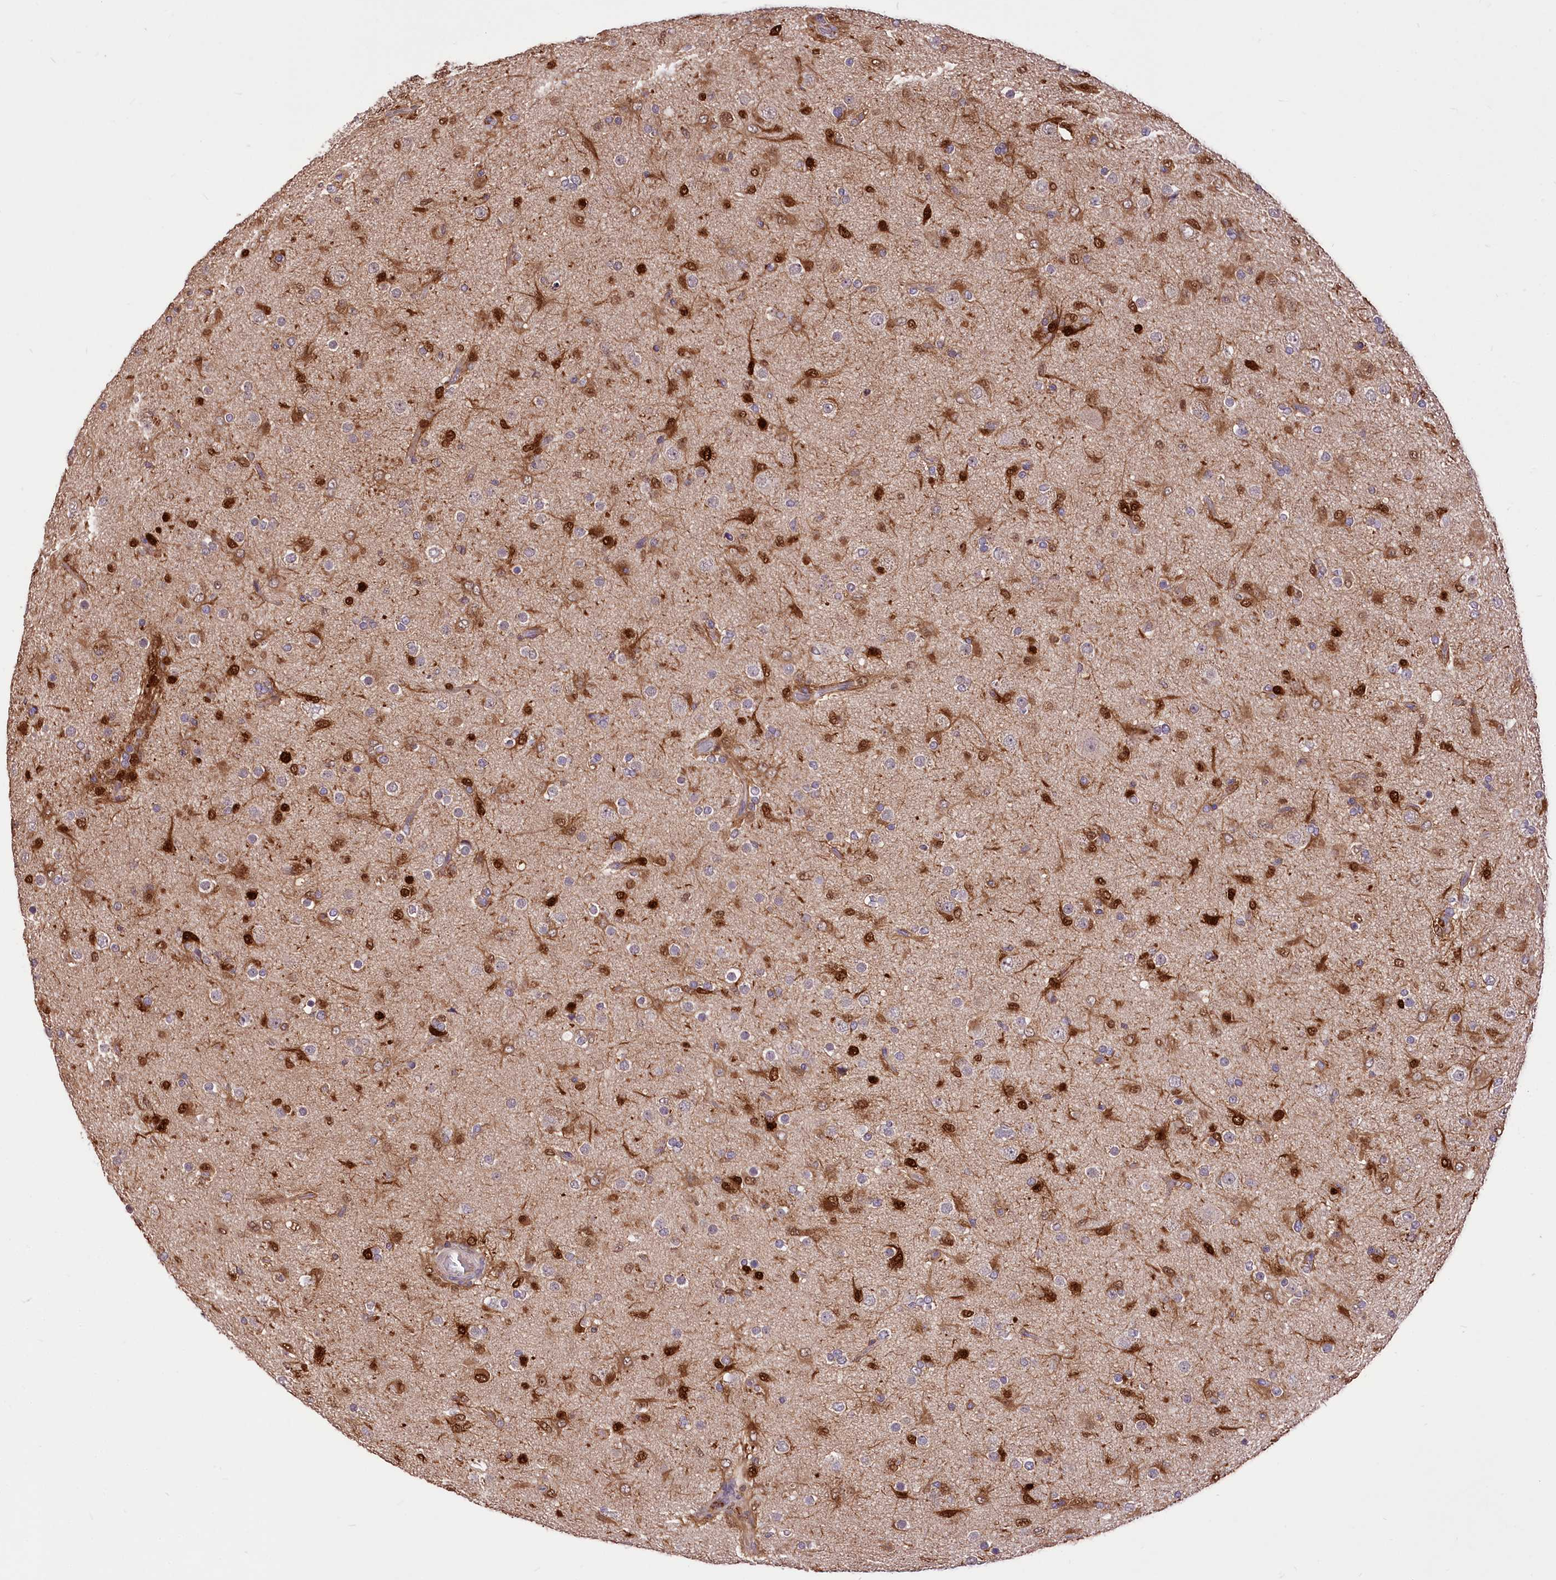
{"staining": {"intensity": "strong", "quantity": "25%-75%", "location": "cytoplasmic/membranous,nuclear"}, "tissue": "glioma", "cell_type": "Tumor cells", "image_type": "cancer", "snomed": [{"axis": "morphology", "description": "Glioma, malignant, Low grade"}, {"axis": "topography", "description": "Brain"}], "caption": "This is an image of IHC staining of glioma, which shows strong staining in the cytoplasmic/membranous and nuclear of tumor cells.", "gene": "SERGEF", "patient": {"sex": "male", "age": 65}}